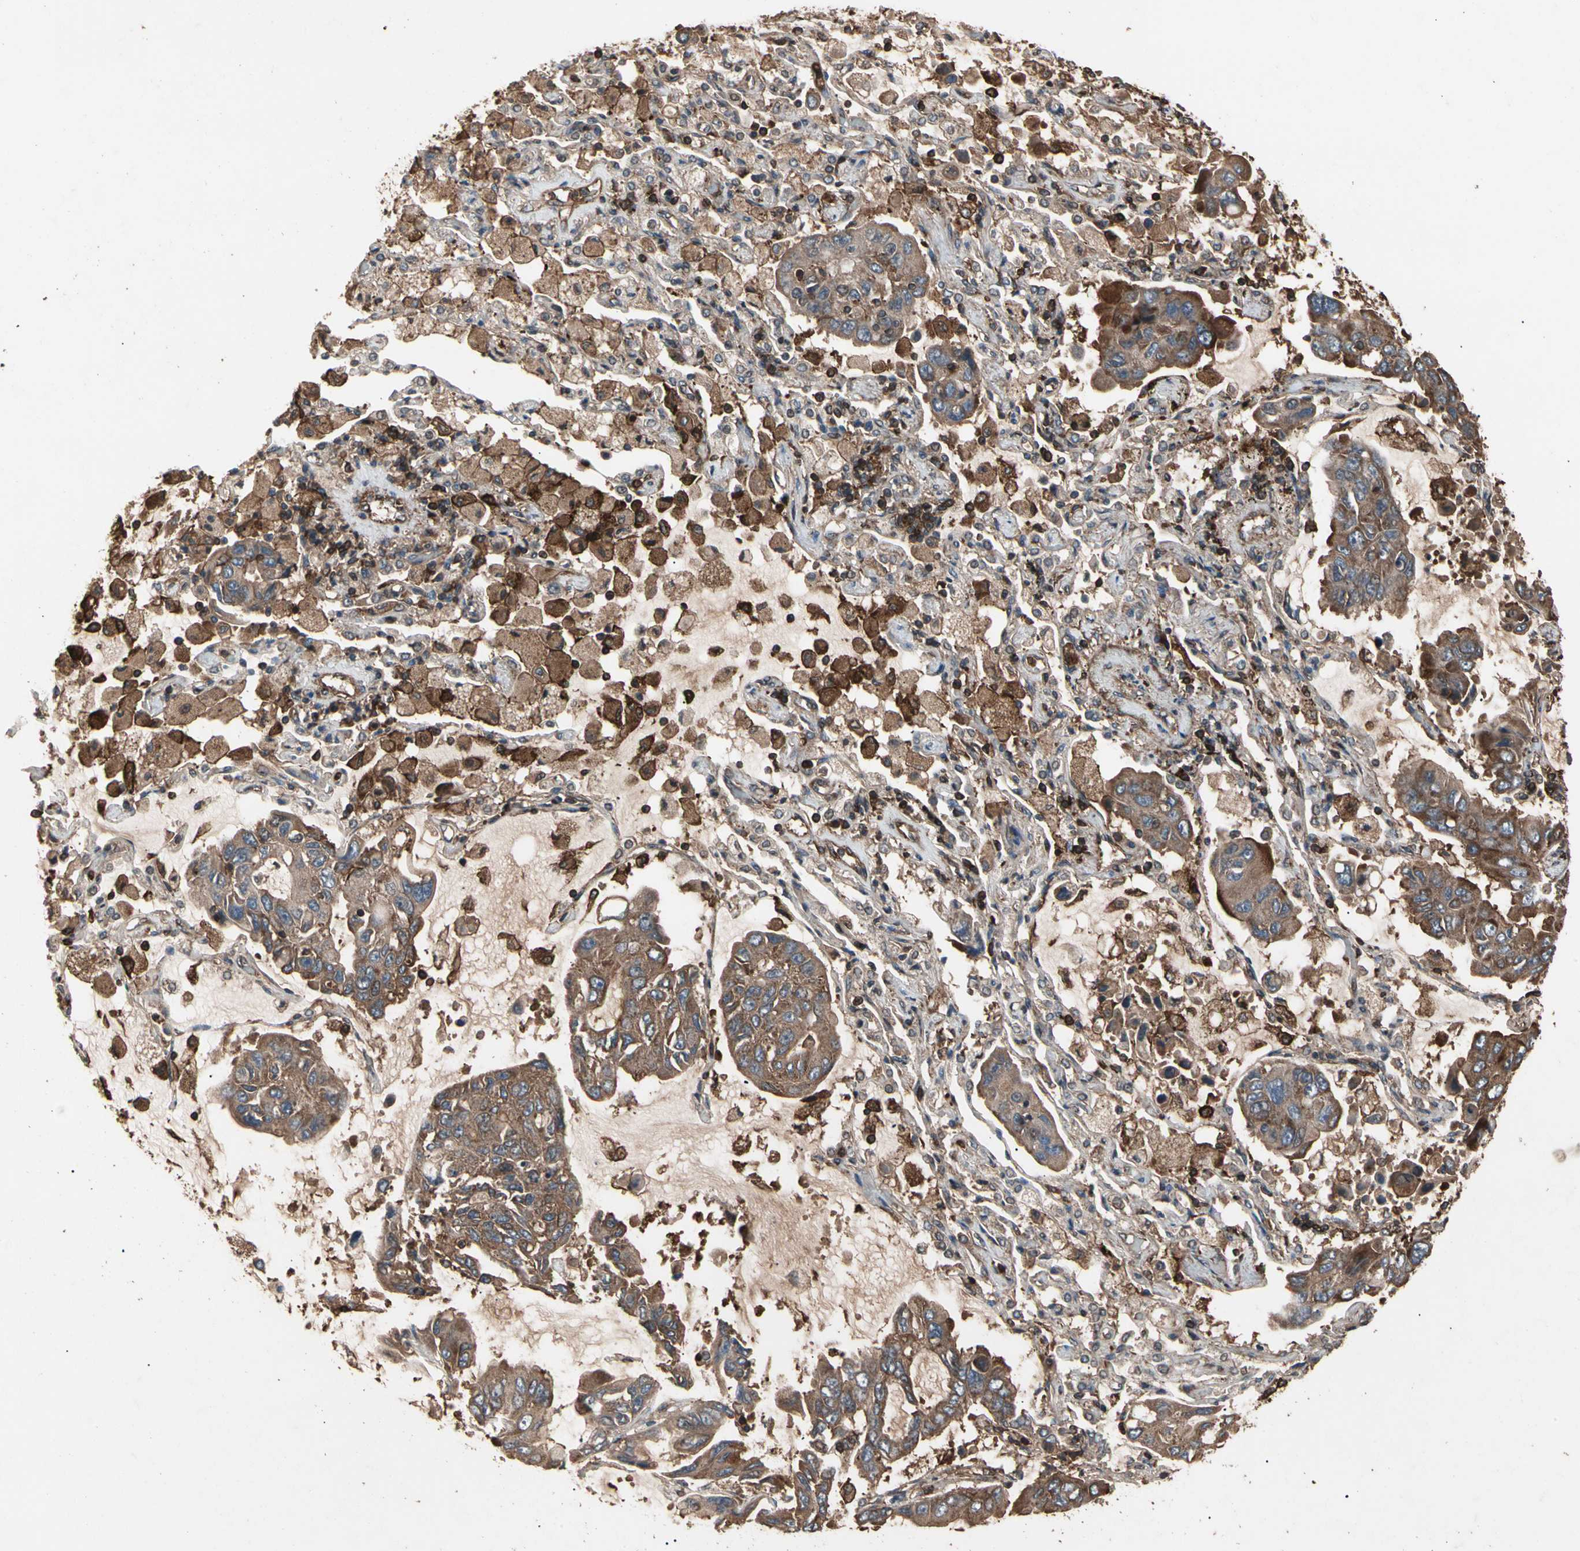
{"staining": {"intensity": "moderate", "quantity": ">75%", "location": "cytoplasmic/membranous"}, "tissue": "lung cancer", "cell_type": "Tumor cells", "image_type": "cancer", "snomed": [{"axis": "morphology", "description": "Adenocarcinoma, NOS"}, {"axis": "topography", "description": "Lung"}], "caption": "Human adenocarcinoma (lung) stained with a protein marker exhibits moderate staining in tumor cells.", "gene": "AGBL2", "patient": {"sex": "male", "age": 64}}